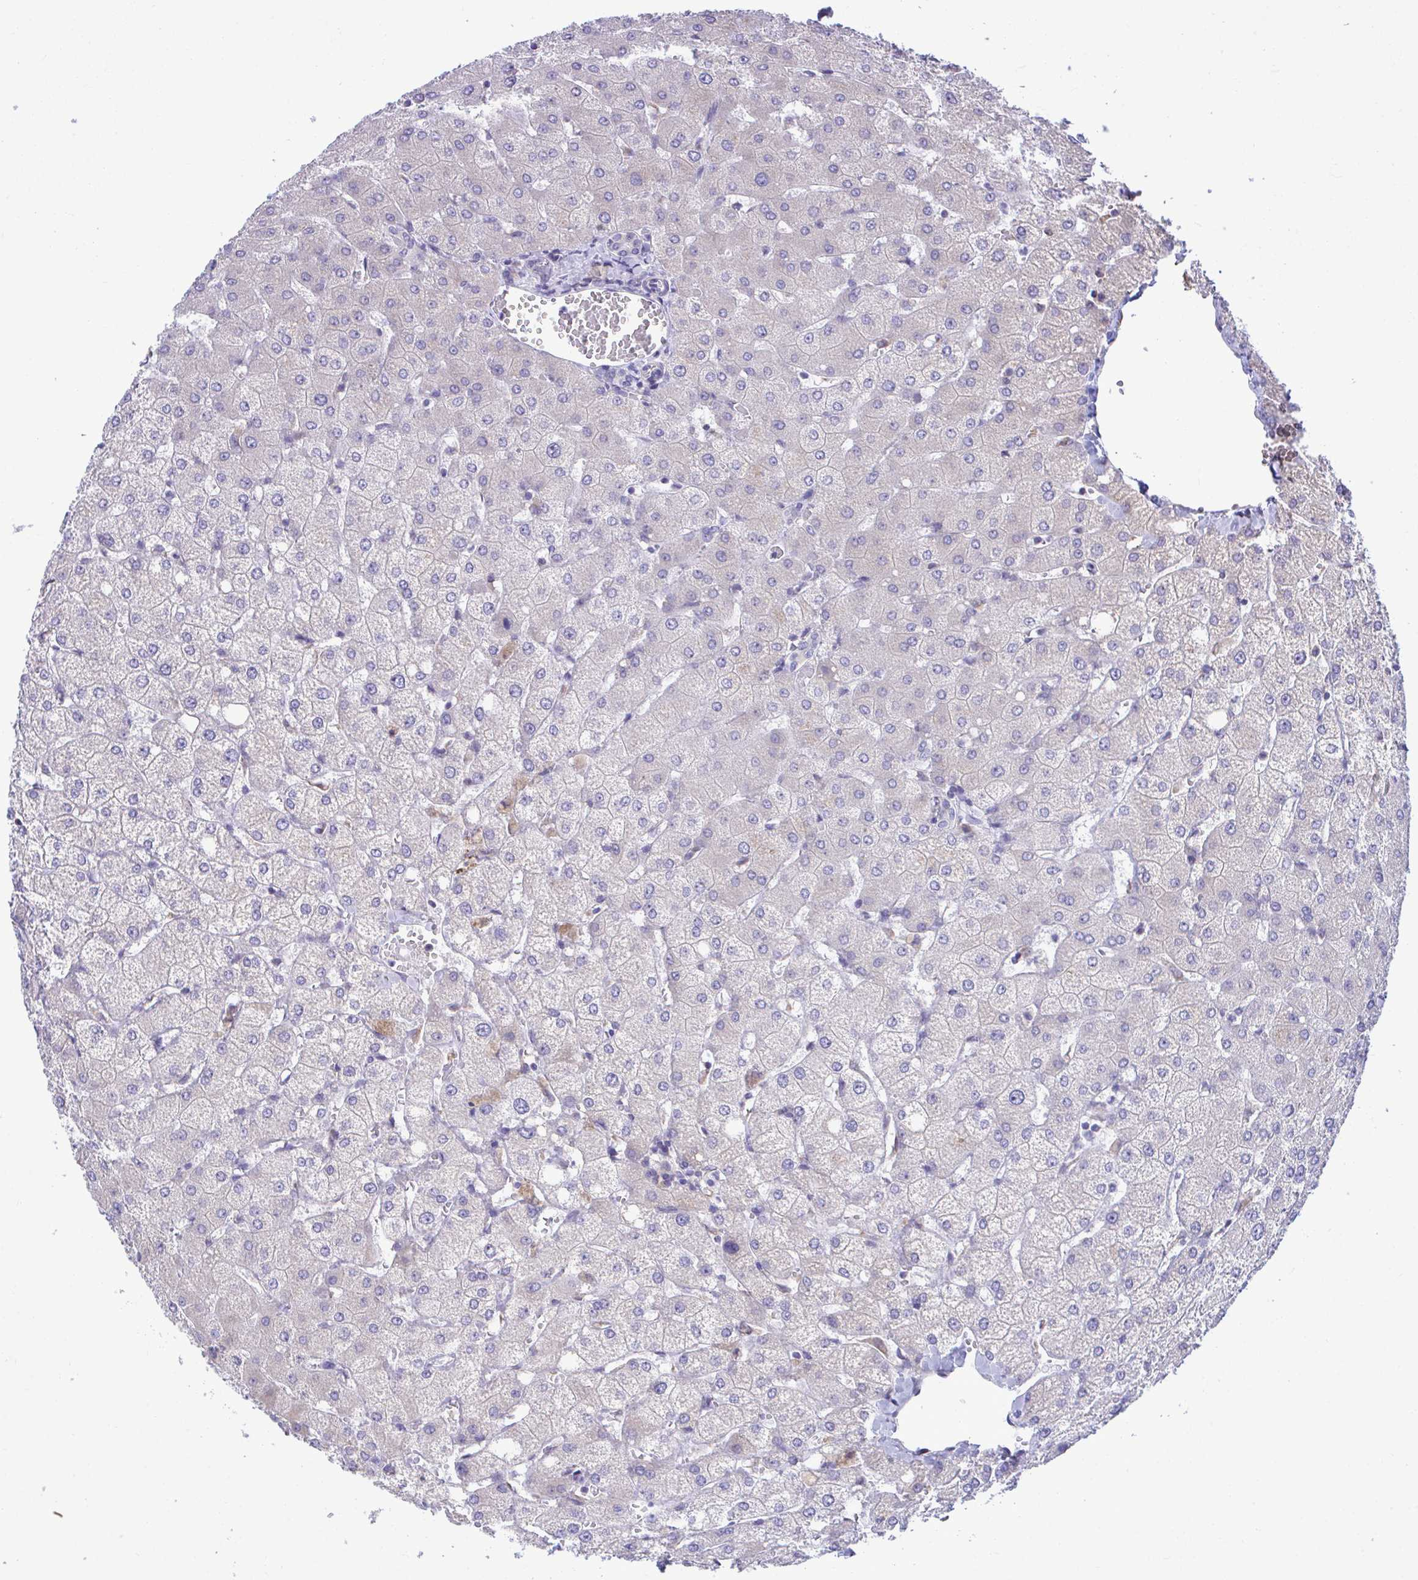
{"staining": {"intensity": "negative", "quantity": "none", "location": "none"}, "tissue": "liver", "cell_type": "Cholangiocytes", "image_type": "normal", "snomed": [{"axis": "morphology", "description": "Normal tissue, NOS"}, {"axis": "topography", "description": "Liver"}], "caption": "This is an immunohistochemistry (IHC) image of unremarkable human liver. There is no positivity in cholangiocytes.", "gene": "PIGK", "patient": {"sex": "female", "age": 54}}